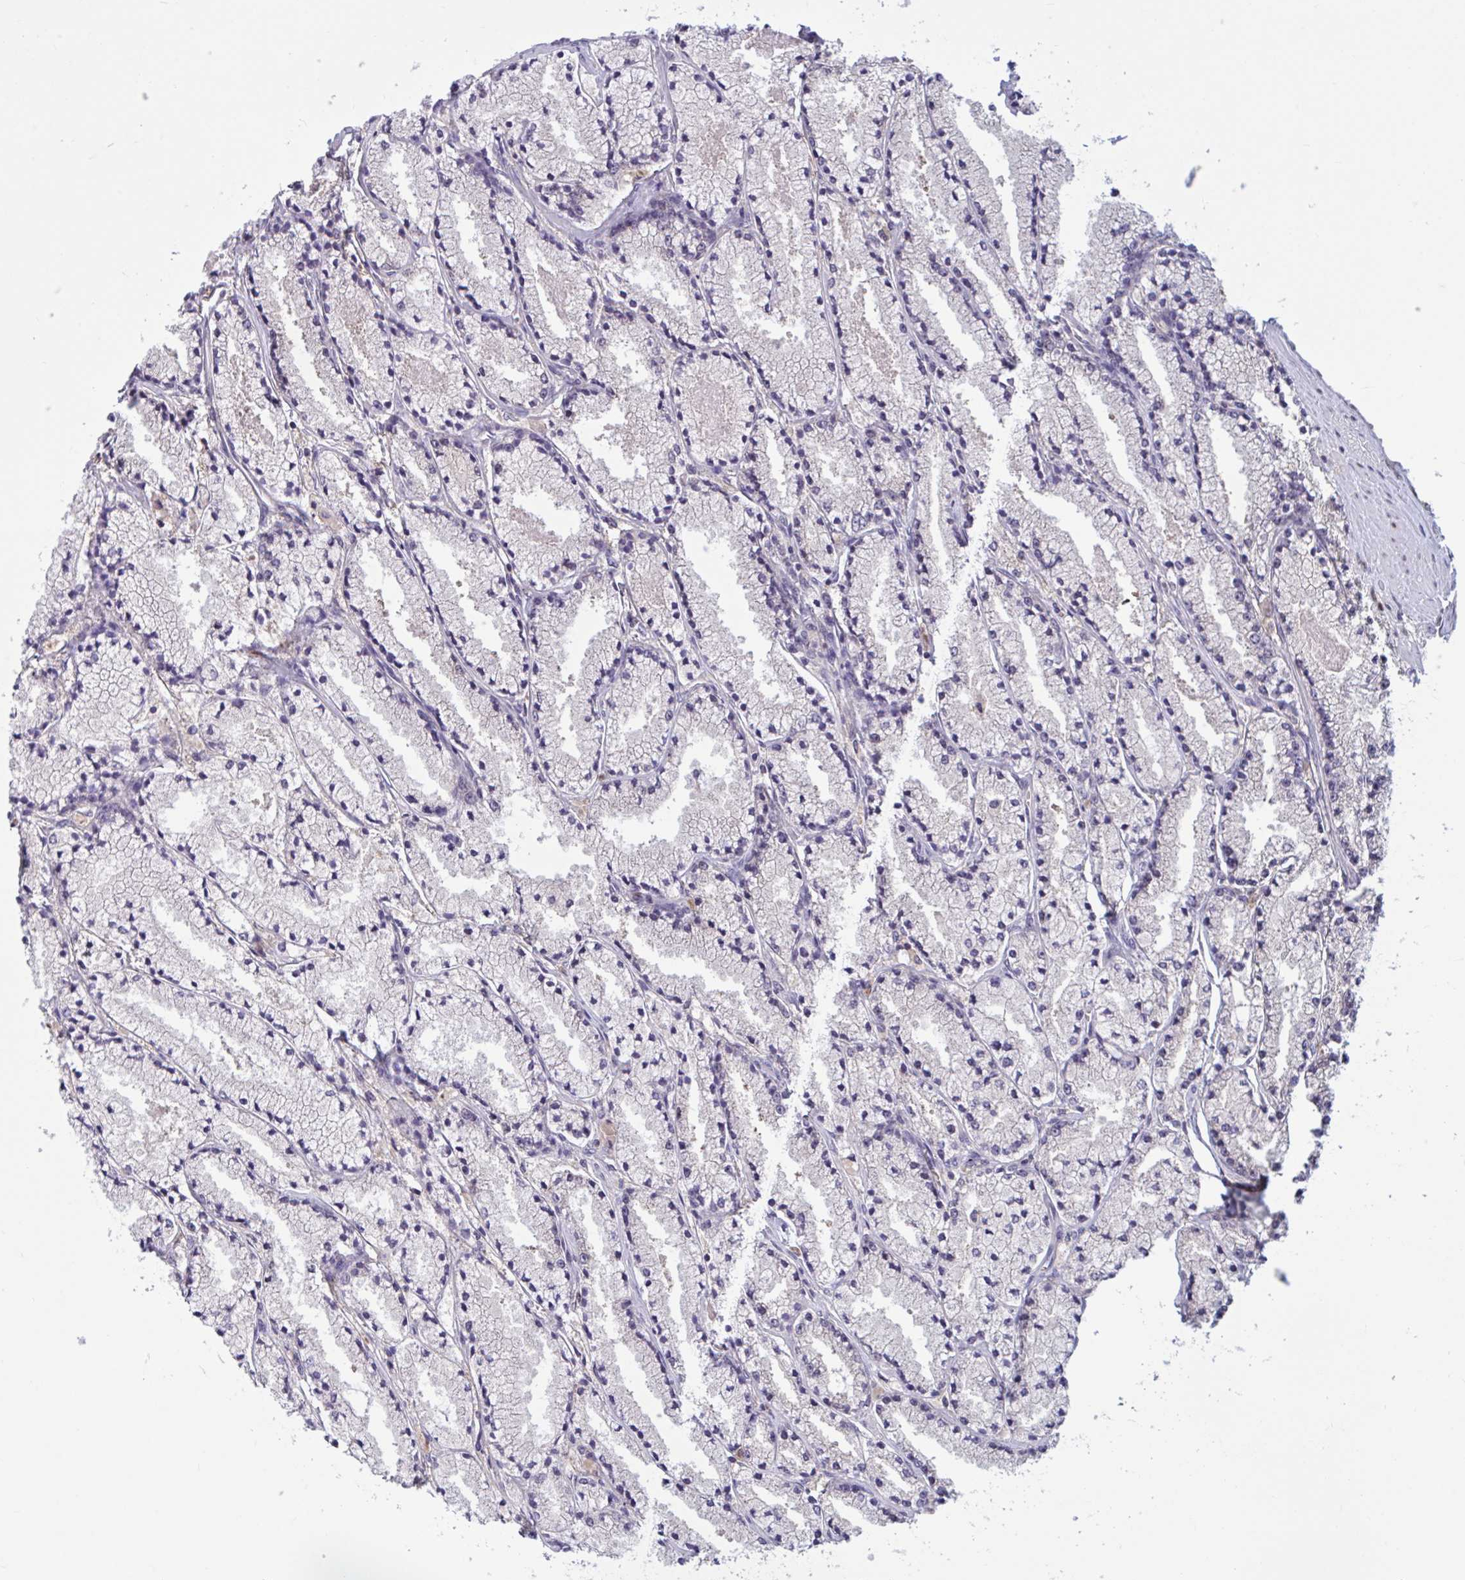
{"staining": {"intensity": "negative", "quantity": "none", "location": "none"}, "tissue": "prostate cancer", "cell_type": "Tumor cells", "image_type": "cancer", "snomed": [{"axis": "morphology", "description": "Adenocarcinoma, High grade"}, {"axis": "topography", "description": "Prostate"}], "caption": "Protein analysis of prostate cancer (adenocarcinoma (high-grade)) demonstrates no significant staining in tumor cells.", "gene": "RBL1", "patient": {"sex": "male", "age": 63}}